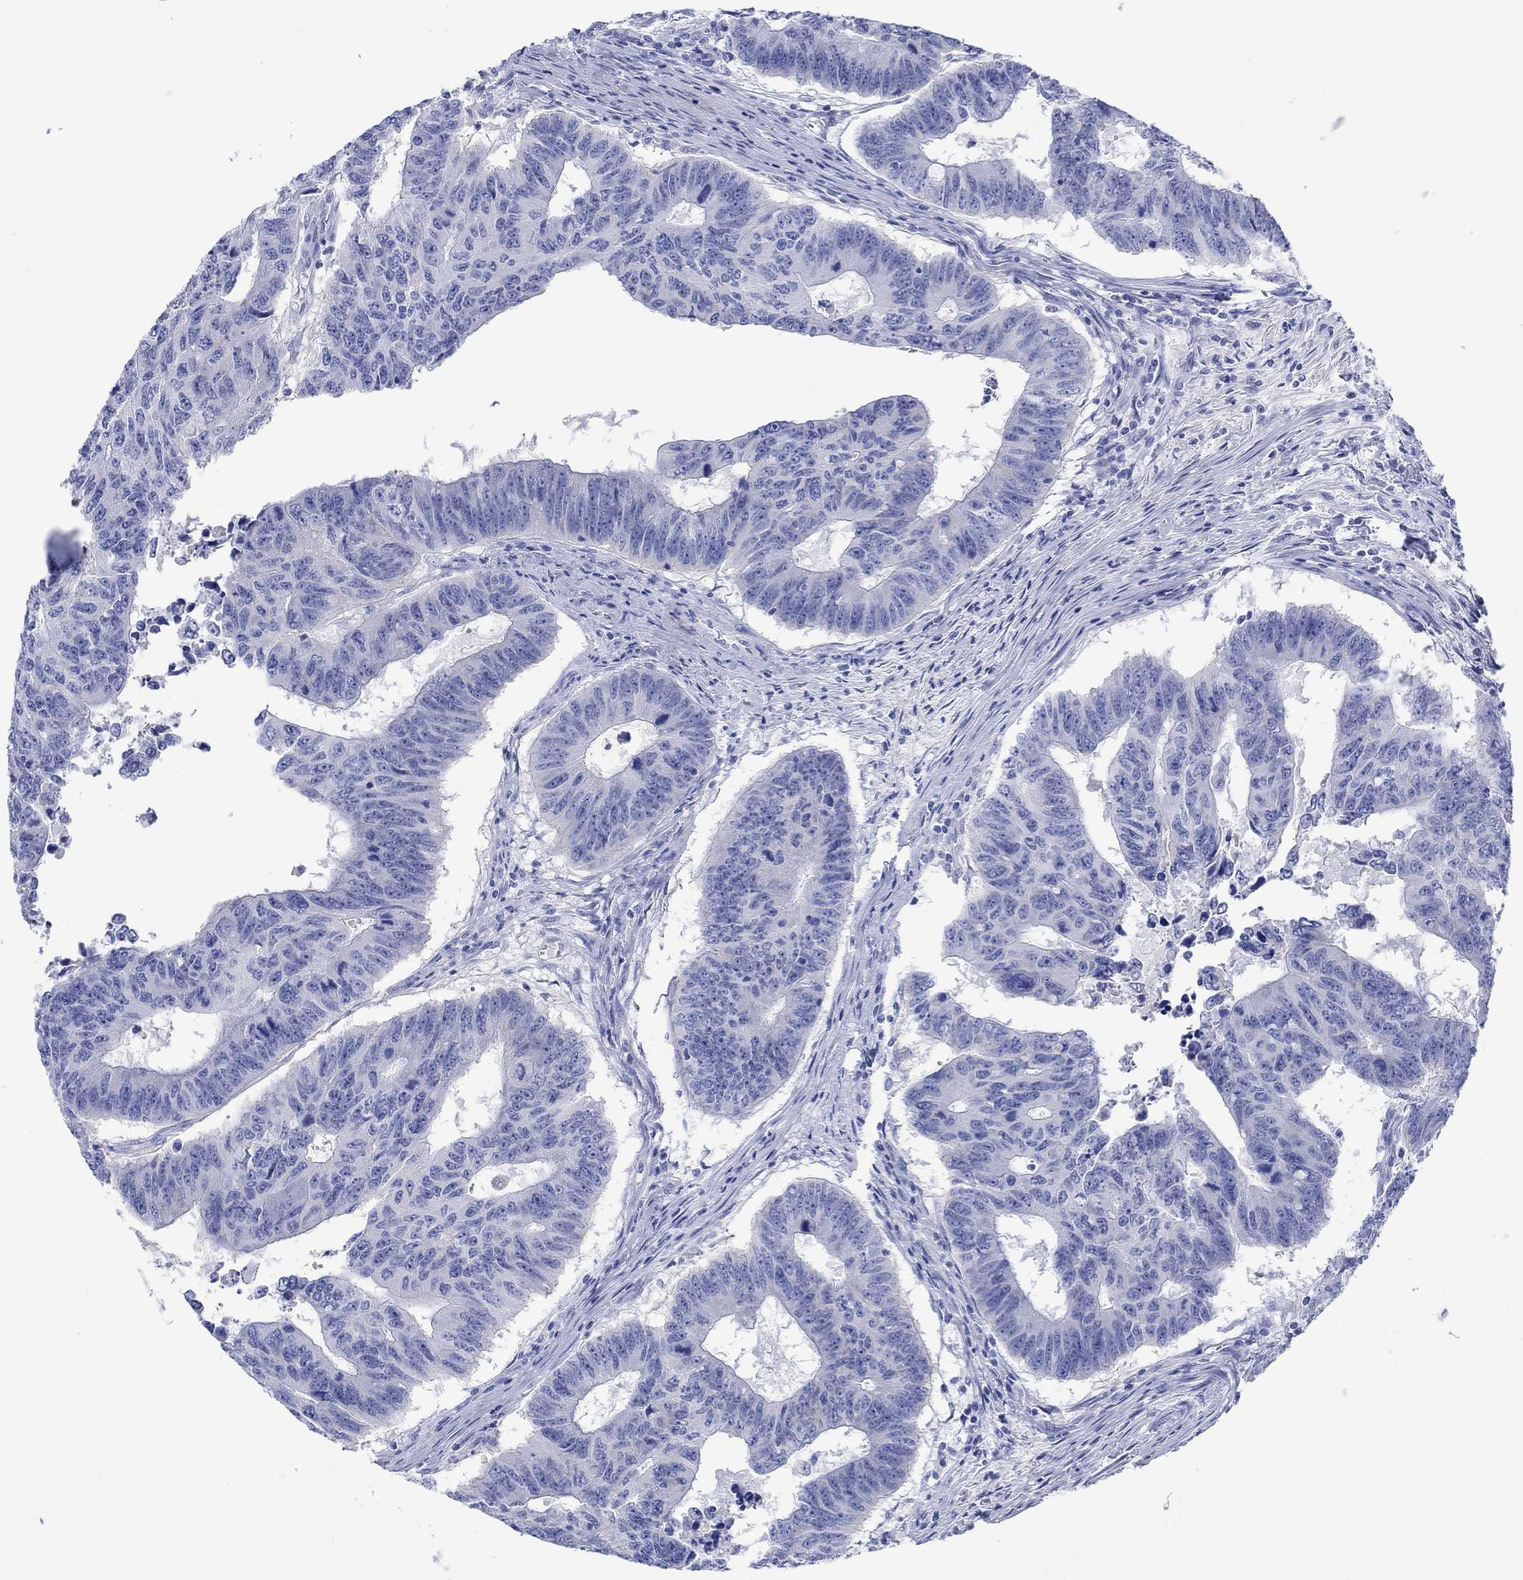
{"staining": {"intensity": "negative", "quantity": "none", "location": "none"}, "tissue": "colorectal cancer", "cell_type": "Tumor cells", "image_type": "cancer", "snomed": [{"axis": "morphology", "description": "Adenocarcinoma, NOS"}, {"axis": "topography", "description": "Appendix"}, {"axis": "topography", "description": "Colon"}, {"axis": "topography", "description": "Cecum"}, {"axis": "topography", "description": "Colon asc"}], "caption": "Tumor cells show no significant protein positivity in adenocarcinoma (colorectal).", "gene": "REEP6", "patient": {"sex": "female", "age": 85}}